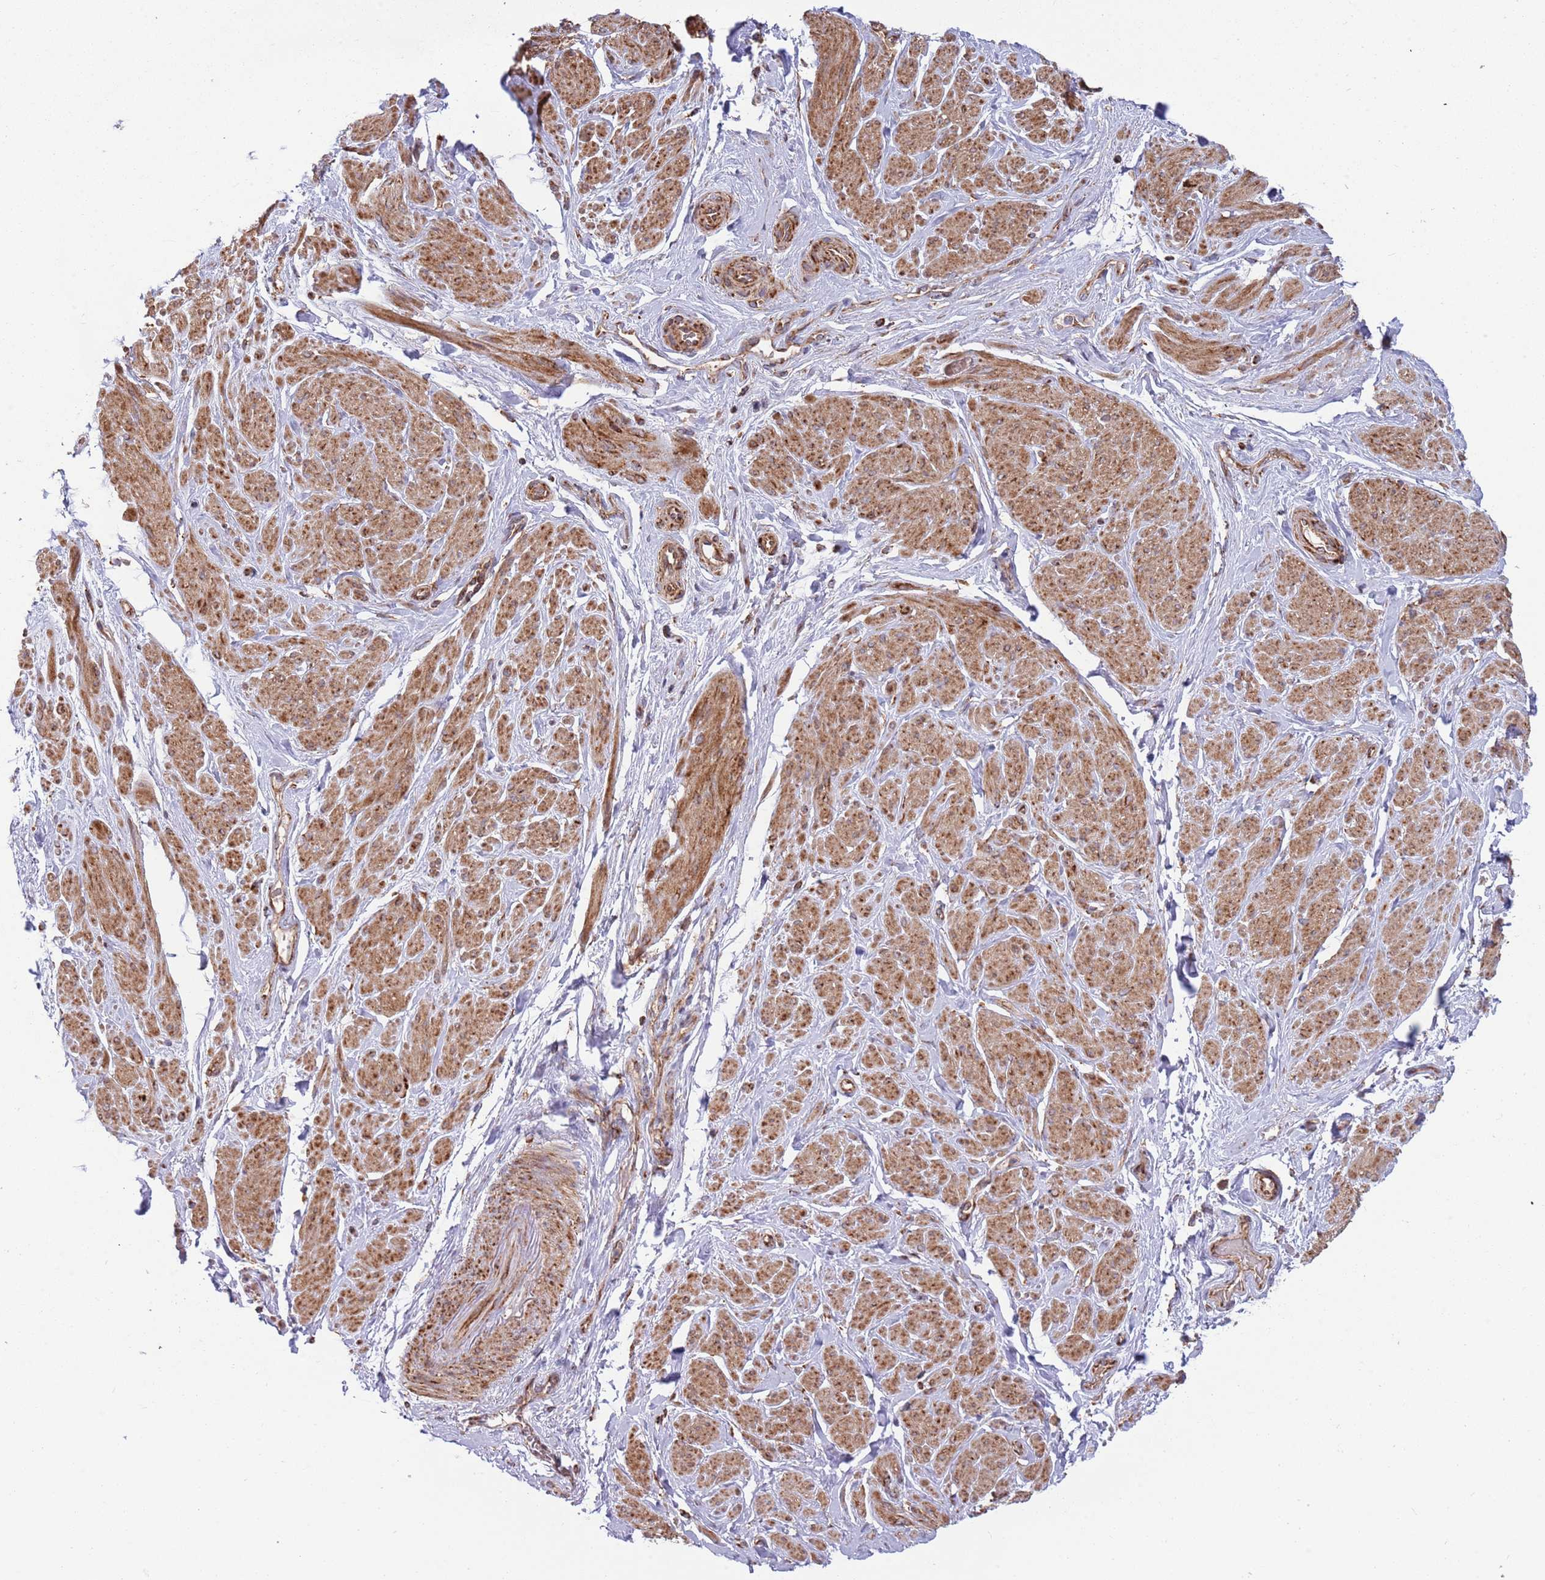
{"staining": {"intensity": "moderate", "quantity": ">75%", "location": "cytoplasmic/membranous"}, "tissue": "smooth muscle", "cell_type": "Smooth muscle cells", "image_type": "normal", "snomed": [{"axis": "morphology", "description": "Normal tissue, NOS"}, {"axis": "topography", "description": "Smooth muscle"}, {"axis": "topography", "description": "Peripheral nerve tissue"}], "caption": "High-power microscopy captured an IHC histopathology image of normal smooth muscle, revealing moderate cytoplasmic/membranous positivity in approximately >75% of smooth muscle cells. (DAB IHC, brown staining for protein, blue staining for nuclei).", "gene": "ATP5PD", "patient": {"sex": "male", "age": 69}}